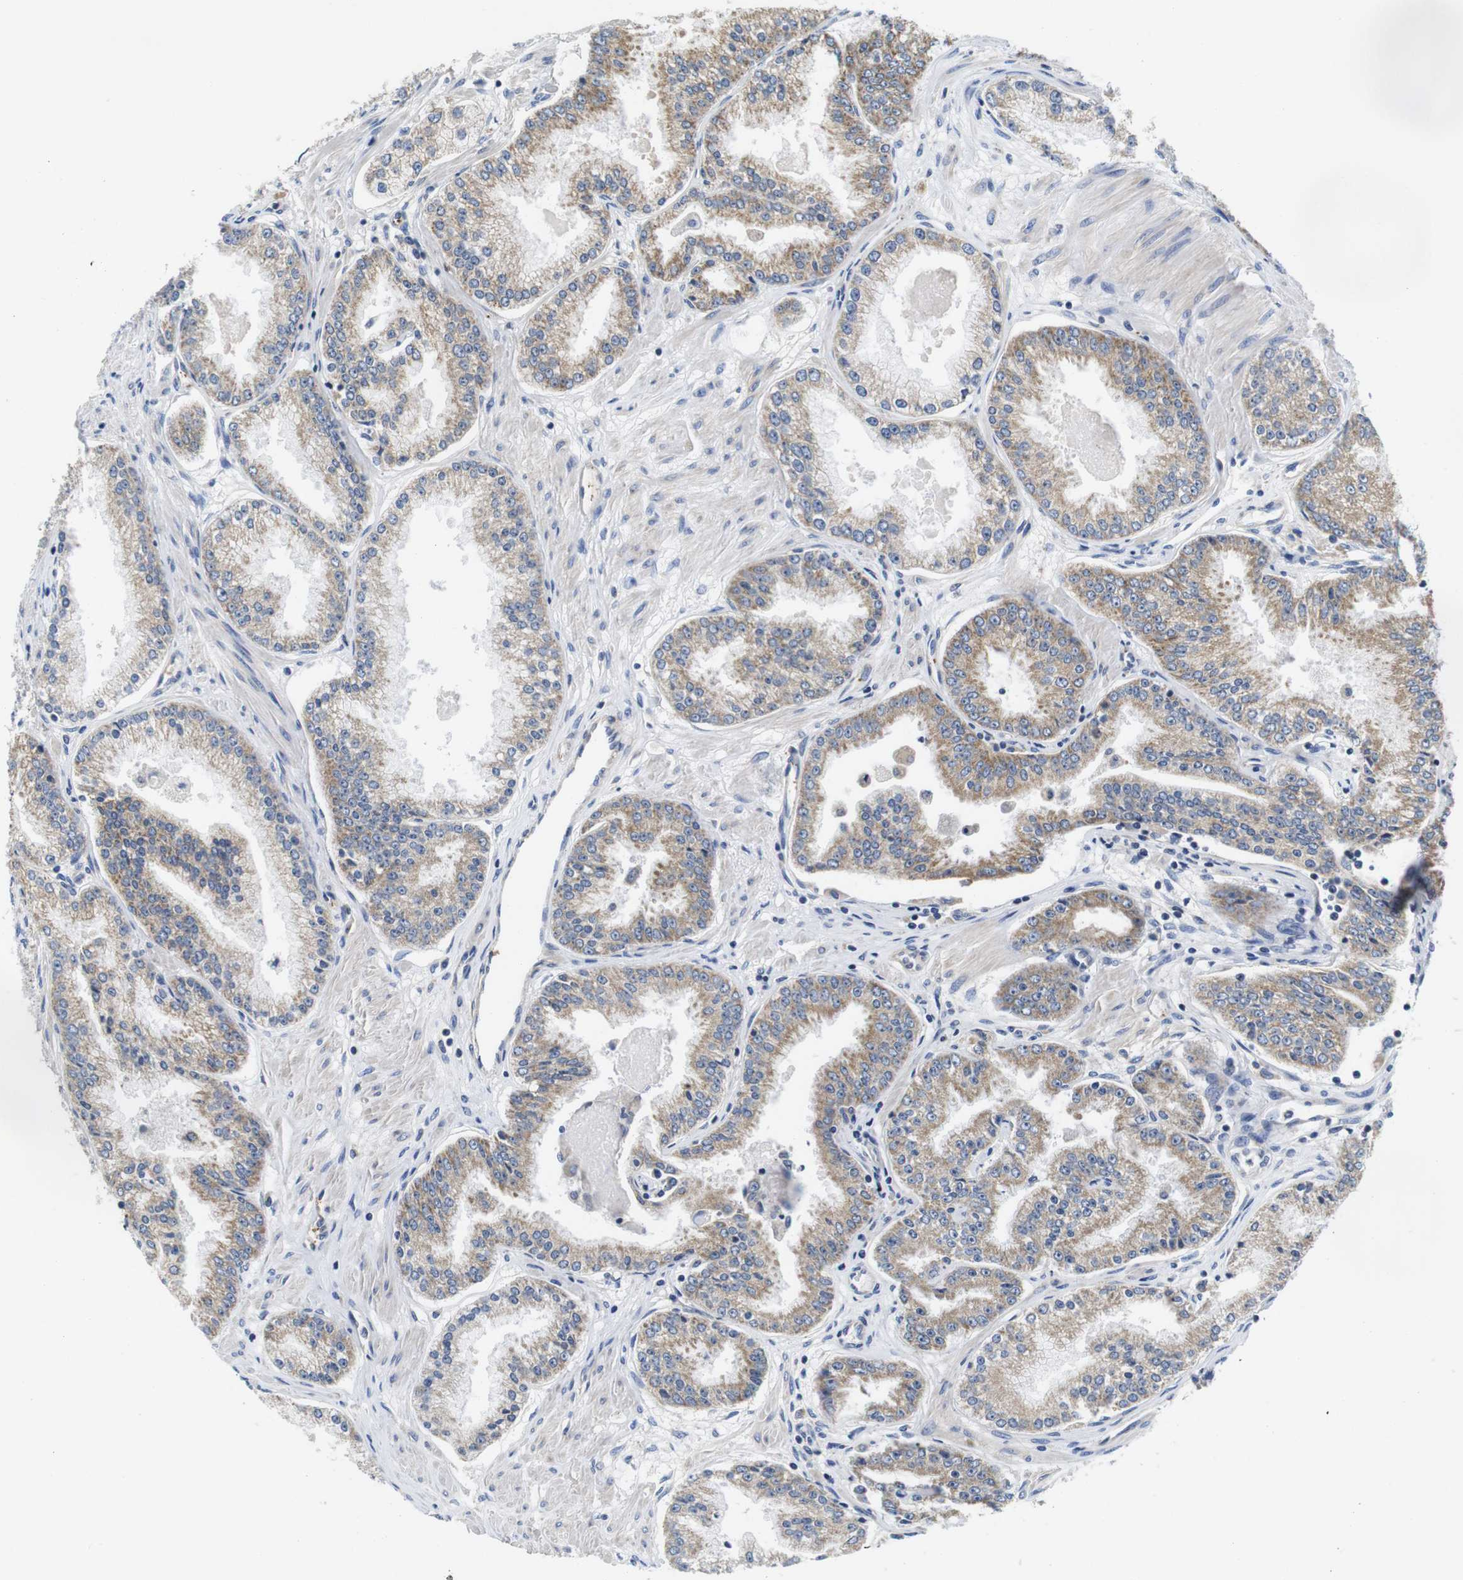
{"staining": {"intensity": "moderate", "quantity": ">75%", "location": "cytoplasmic/membranous"}, "tissue": "prostate cancer", "cell_type": "Tumor cells", "image_type": "cancer", "snomed": [{"axis": "morphology", "description": "Adenocarcinoma, High grade"}, {"axis": "topography", "description": "Prostate"}], "caption": "The histopathology image demonstrates staining of adenocarcinoma (high-grade) (prostate), revealing moderate cytoplasmic/membranous protein staining (brown color) within tumor cells.", "gene": "MARCHF7", "patient": {"sex": "male", "age": 61}}